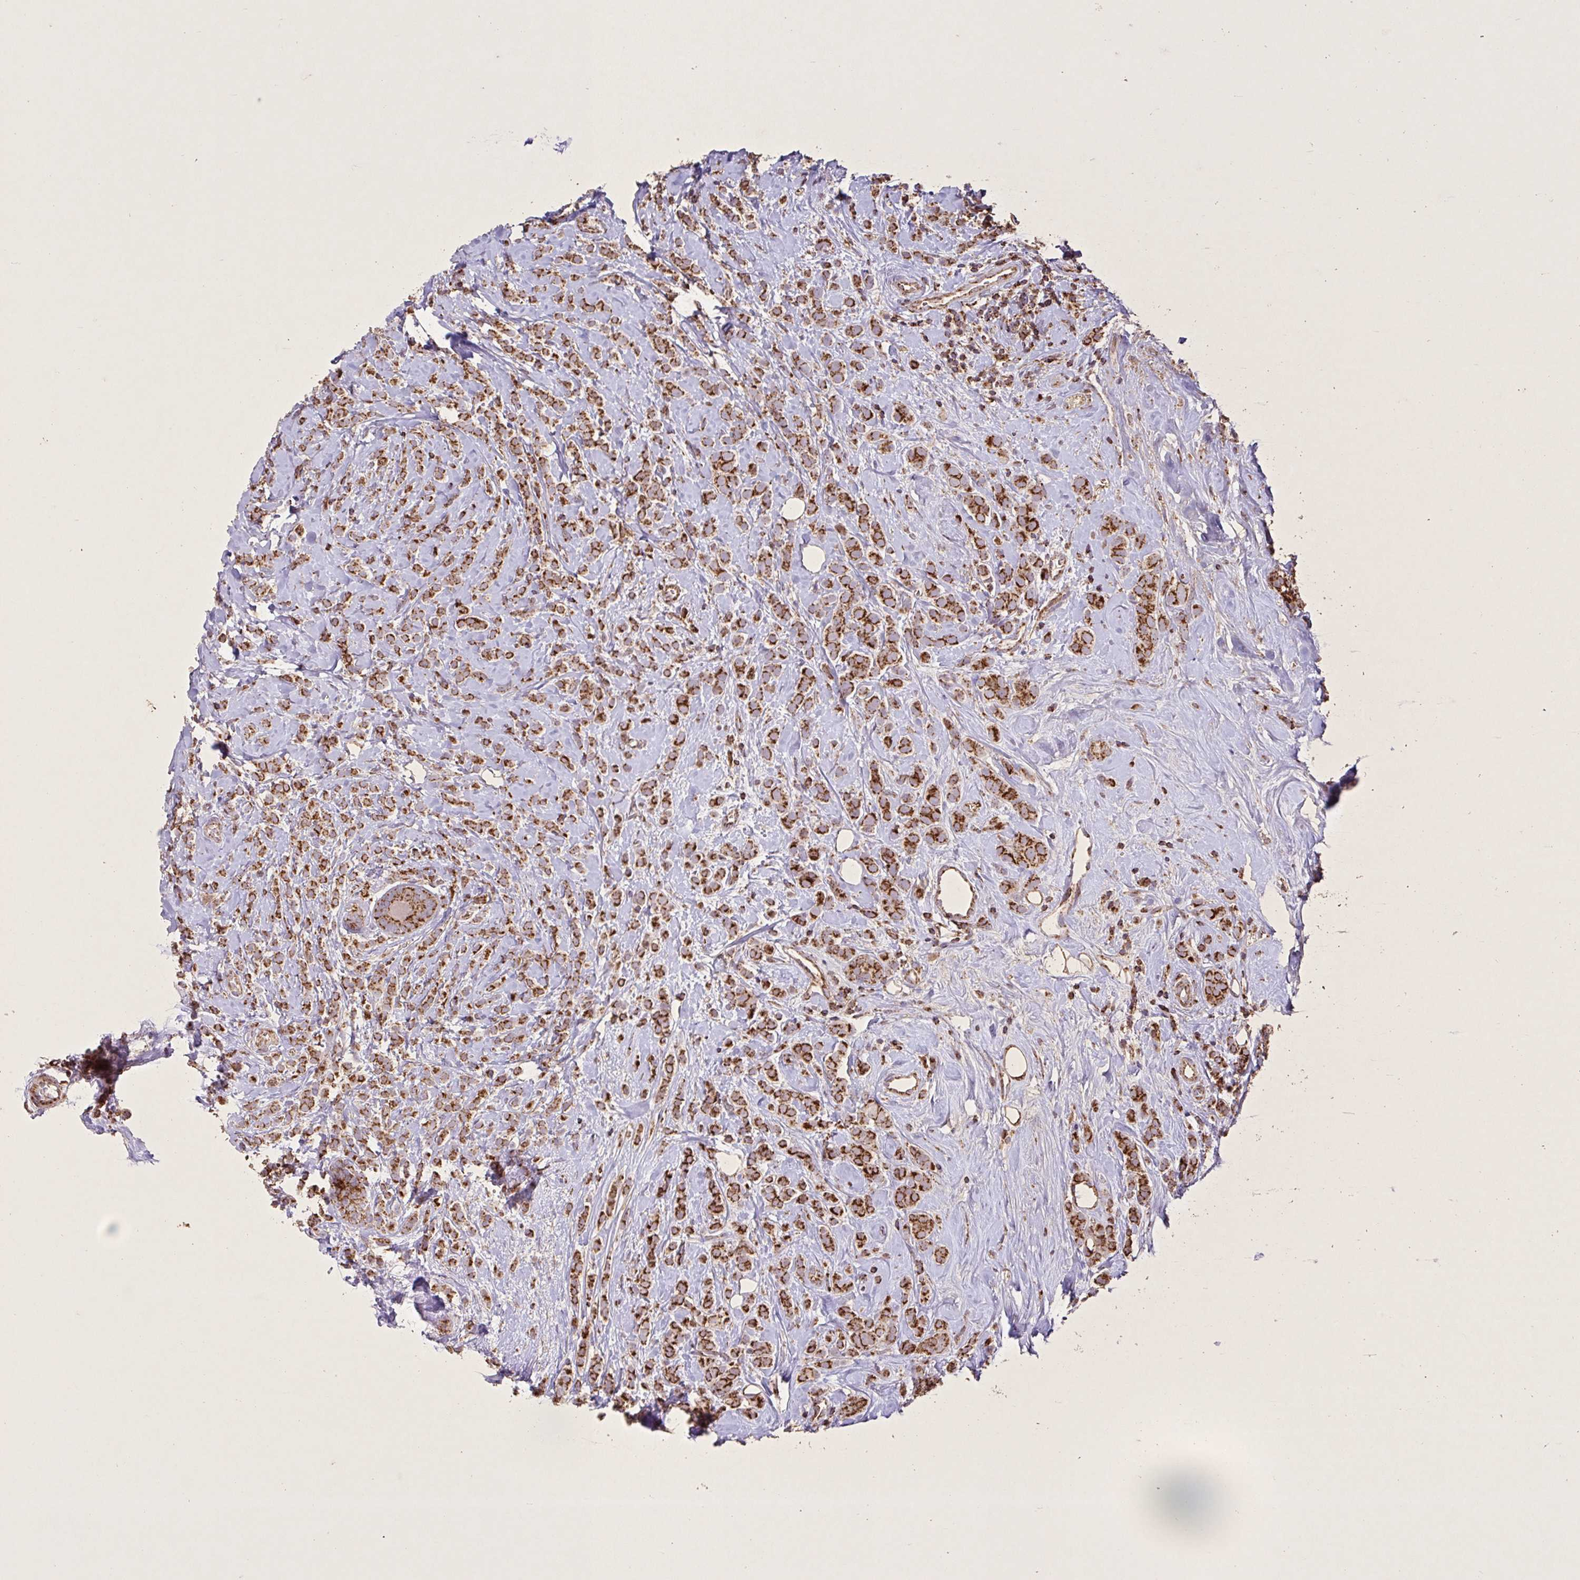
{"staining": {"intensity": "strong", "quantity": ">75%", "location": "cytoplasmic/membranous"}, "tissue": "breast cancer", "cell_type": "Tumor cells", "image_type": "cancer", "snomed": [{"axis": "morphology", "description": "Lobular carcinoma"}, {"axis": "topography", "description": "Breast"}], "caption": "Immunohistochemical staining of breast cancer (lobular carcinoma) exhibits strong cytoplasmic/membranous protein positivity in about >75% of tumor cells.", "gene": "AGK", "patient": {"sex": "female", "age": 49}}